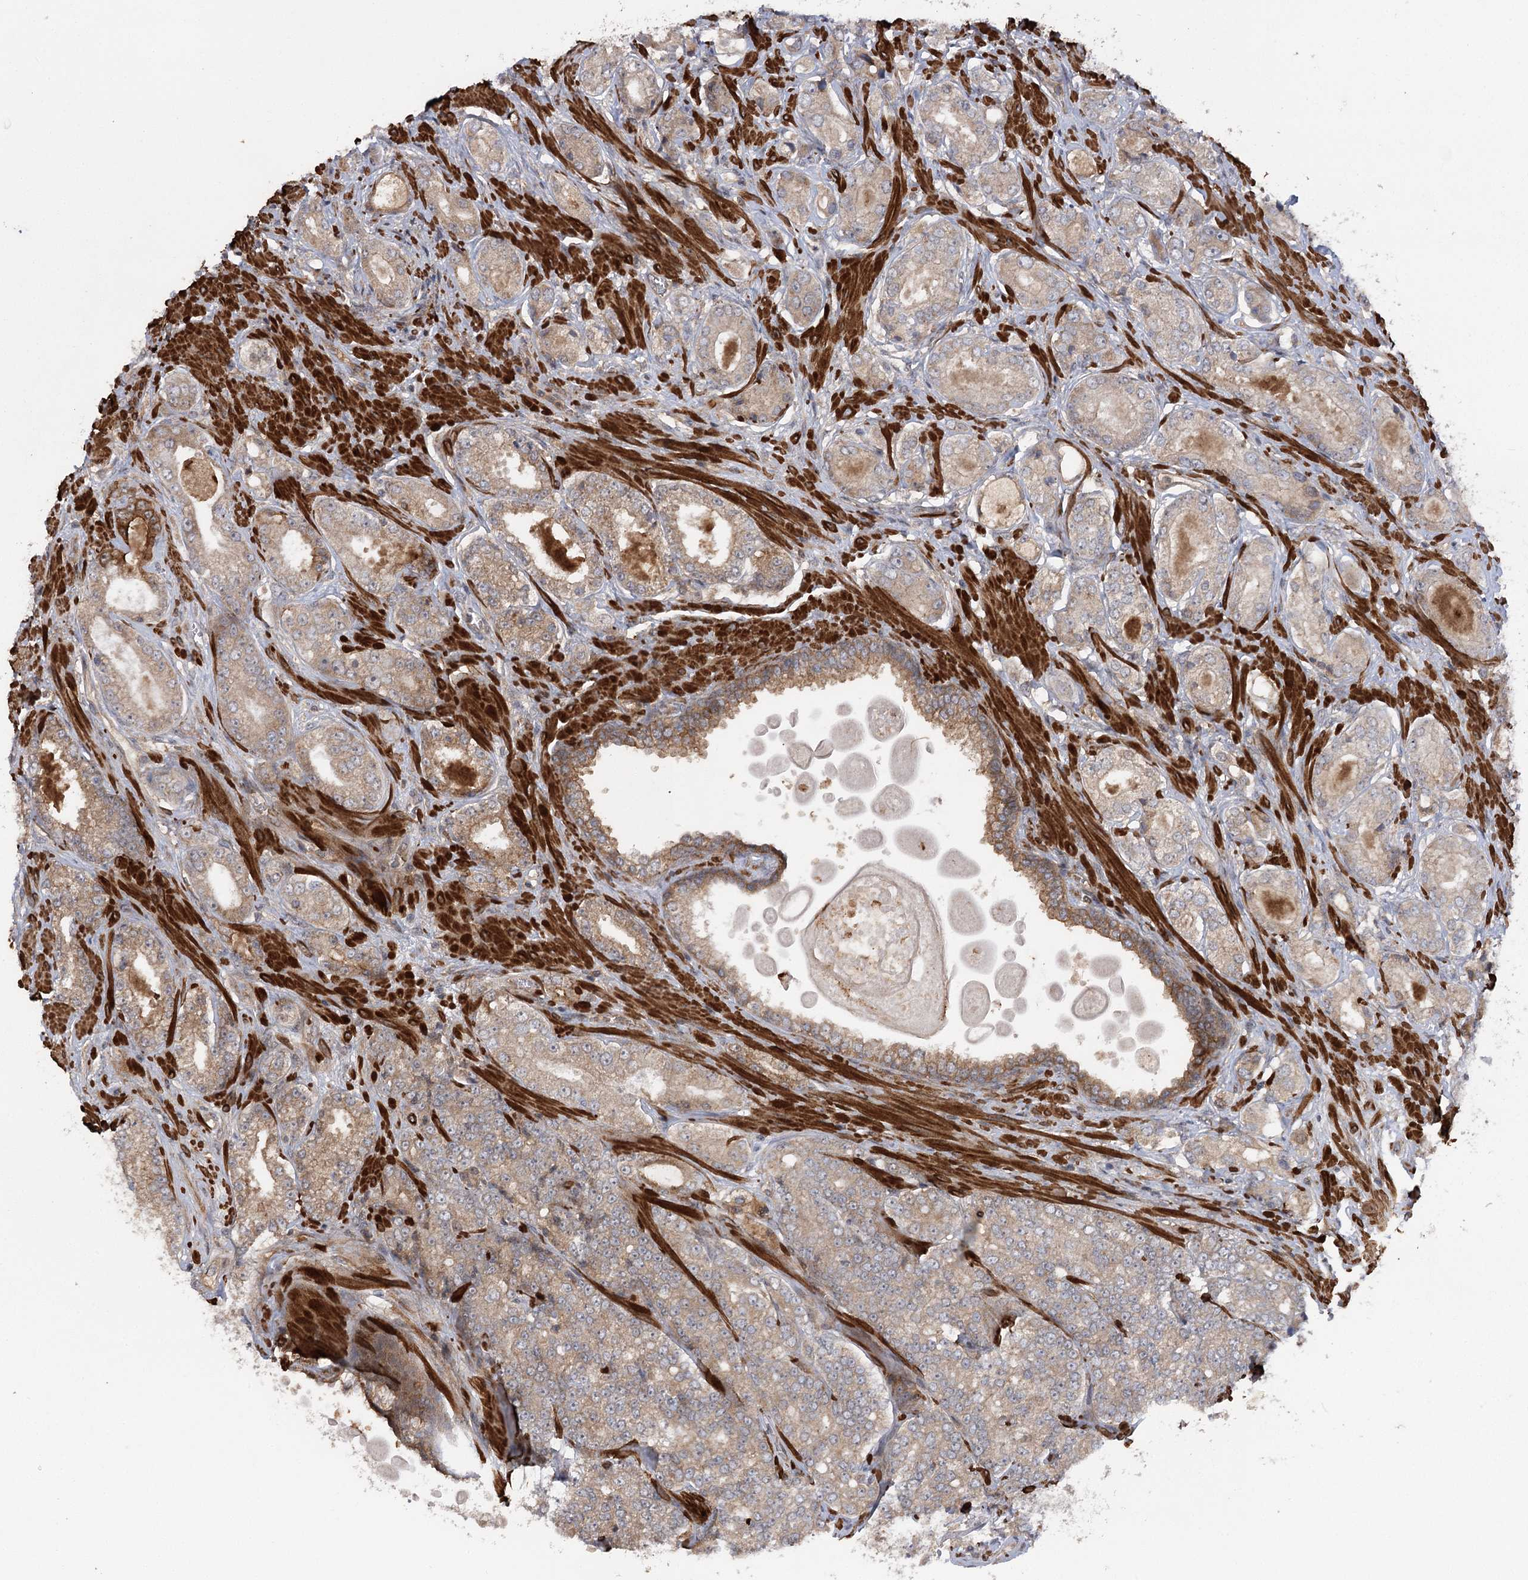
{"staining": {"intensity": "weak", "quantity": ">75%", "location": "cytoplasmic/membranous"}, "tissue": "prostate cancer", "cell_type": "Tumor cells", "image_type": "cancer", "snomed": [{"axis": "morphology", "description": "Normal tissue, NOS"}, {"axis": "morphology", "description": "Adenocarcinoma, High grade"}, {"axis": "topography", "description": "Prostate"}], "caption": "Immunohistochemical staining of prostate cancer (high-grade adenocarcinoma) exhibits low levels of weak cytoplasmic/membranous positivity in approximately >75% of tumor cells.", "gene": "KCNN2", "patient": {"sex": "male", "age": 83}}